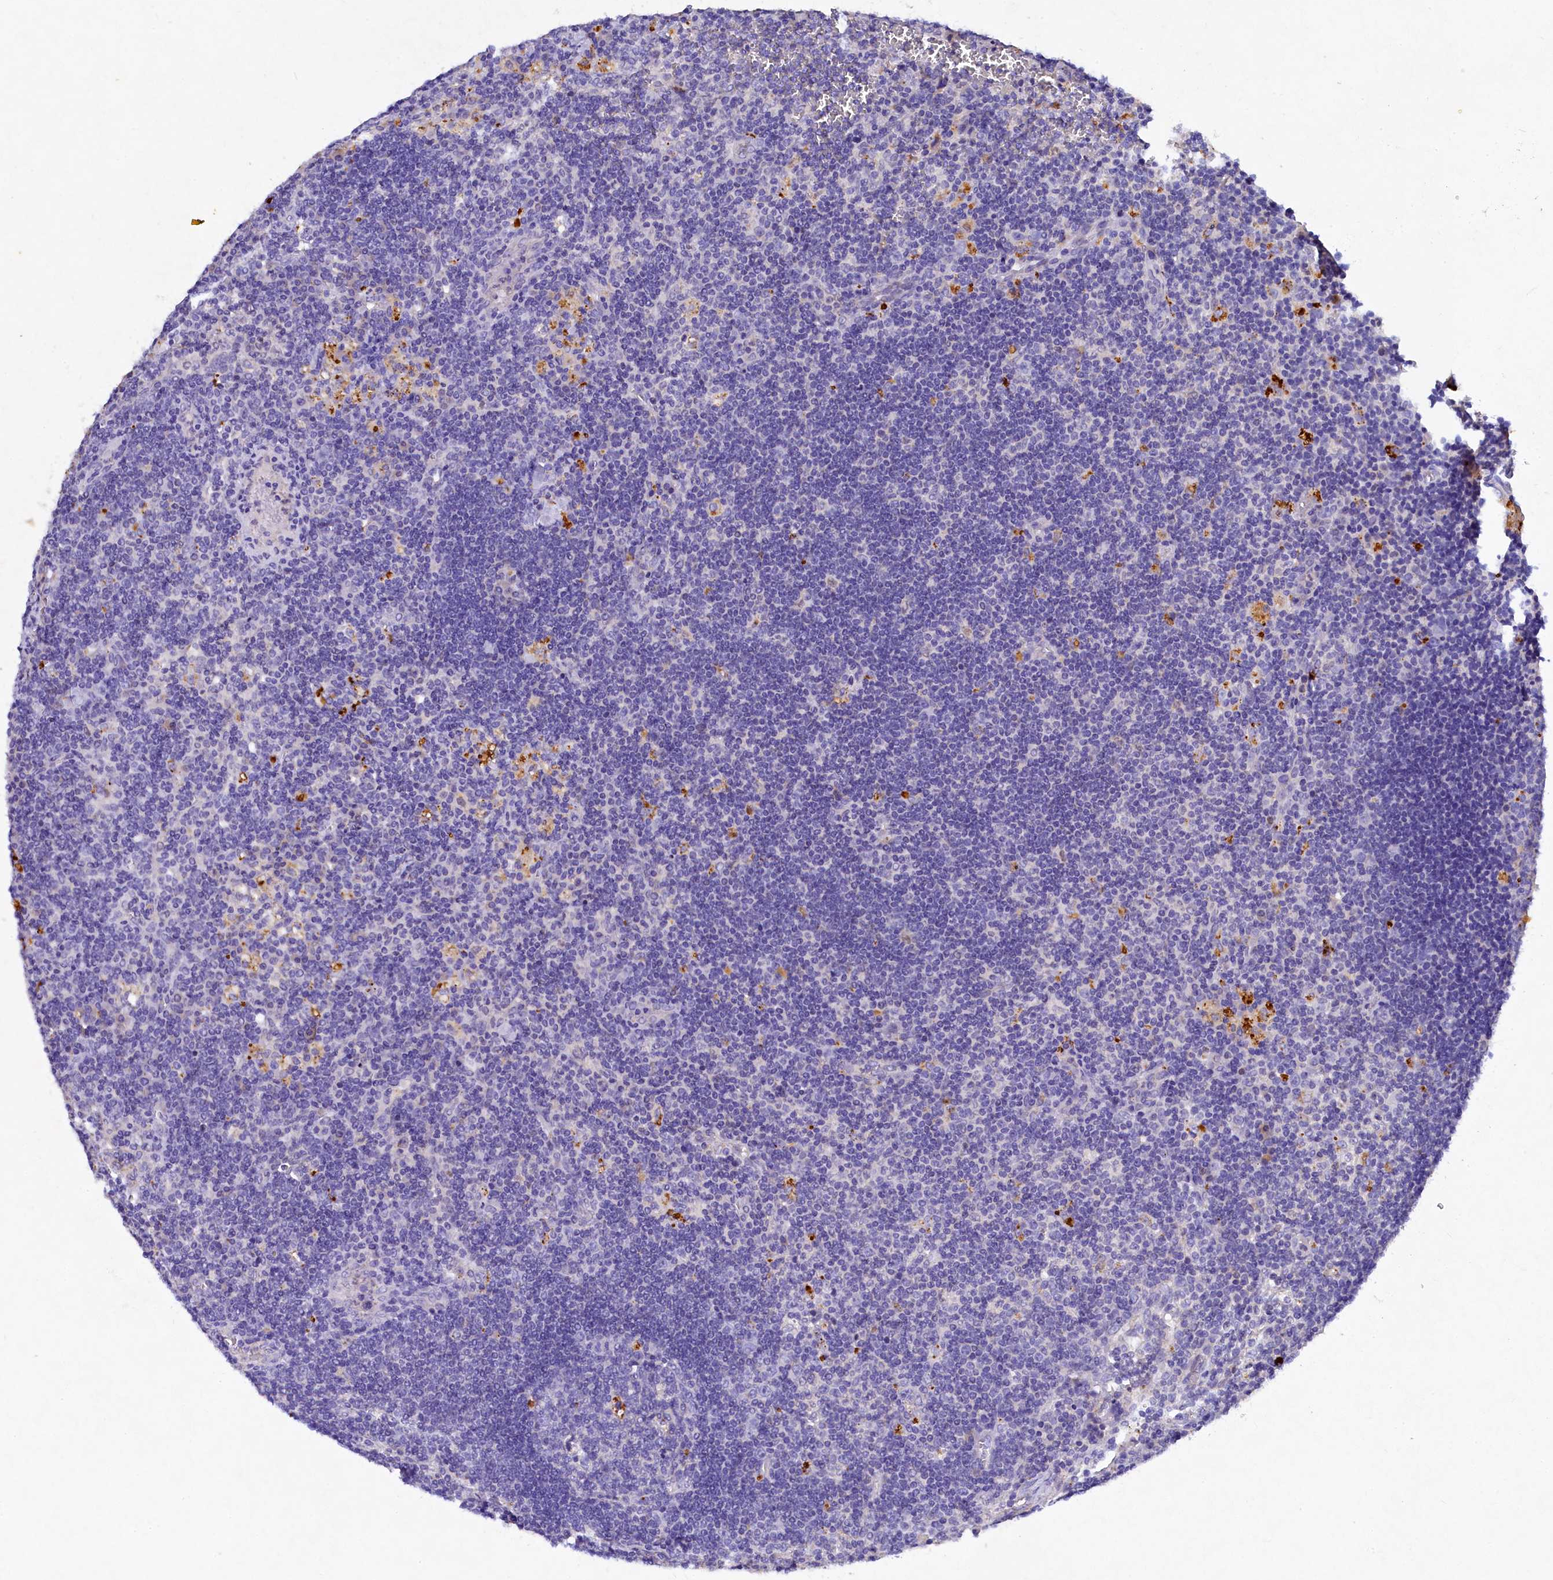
{"staining": {"intensity": "negative", "quantity": "none", "location": "none"}, "tissue": "lymph node", "cell_type": "Germinal center cells", "image_type": "normal", "snomed": [{"axis": "morphology", "description": "Normal tissue, NOS"}, {"axis": "topography", "description": "Lymph node"}], "caption": "An image of human lymph node is negative for staining in germinal center cells. (Immunohistochemistry, brightfield microscopy, high magnification).", "gene": "TGDS", "patient": {"sex": "male", "age": 58}}